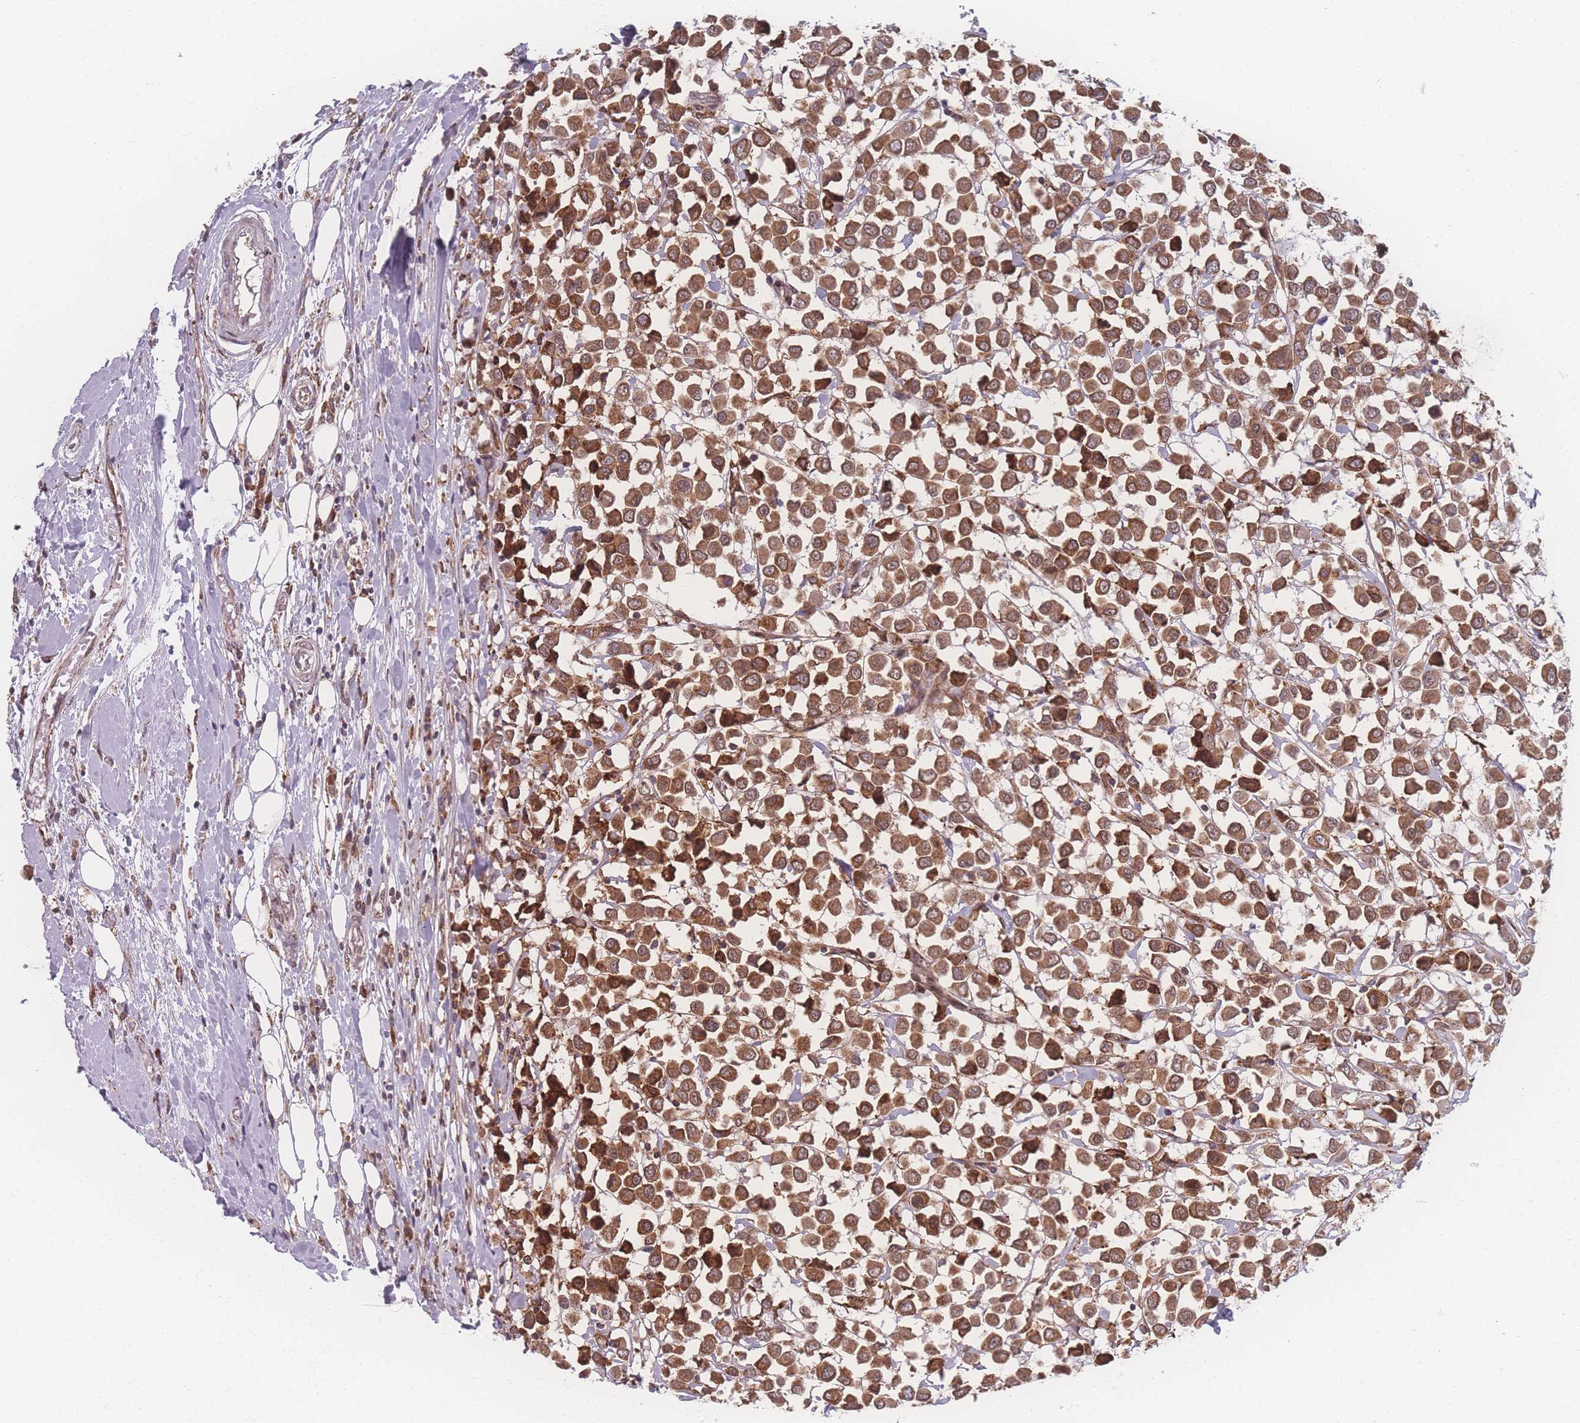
{"staining": {"intensity": "moderate", "quantity": ">75%", "location": "cytoplasmic/membranous,nuclear"}, "tissue": "breast cancer", "cell_type": "Tumor cells", "image_type": "cancer", "snomed": [{"axis": "morphology", "description": "Duct carcinoma"}, {"axis": "topography", "description": "Breast"}], "caption": "Breast cancer was stained to show a protein in brown. There is medium levels of moderate cytoplasmic/membranous and nuclear positivity in about >75% of tumor cells.", "gene": "ZC3H13", "patient": {"sex": "female", "age": 61}}